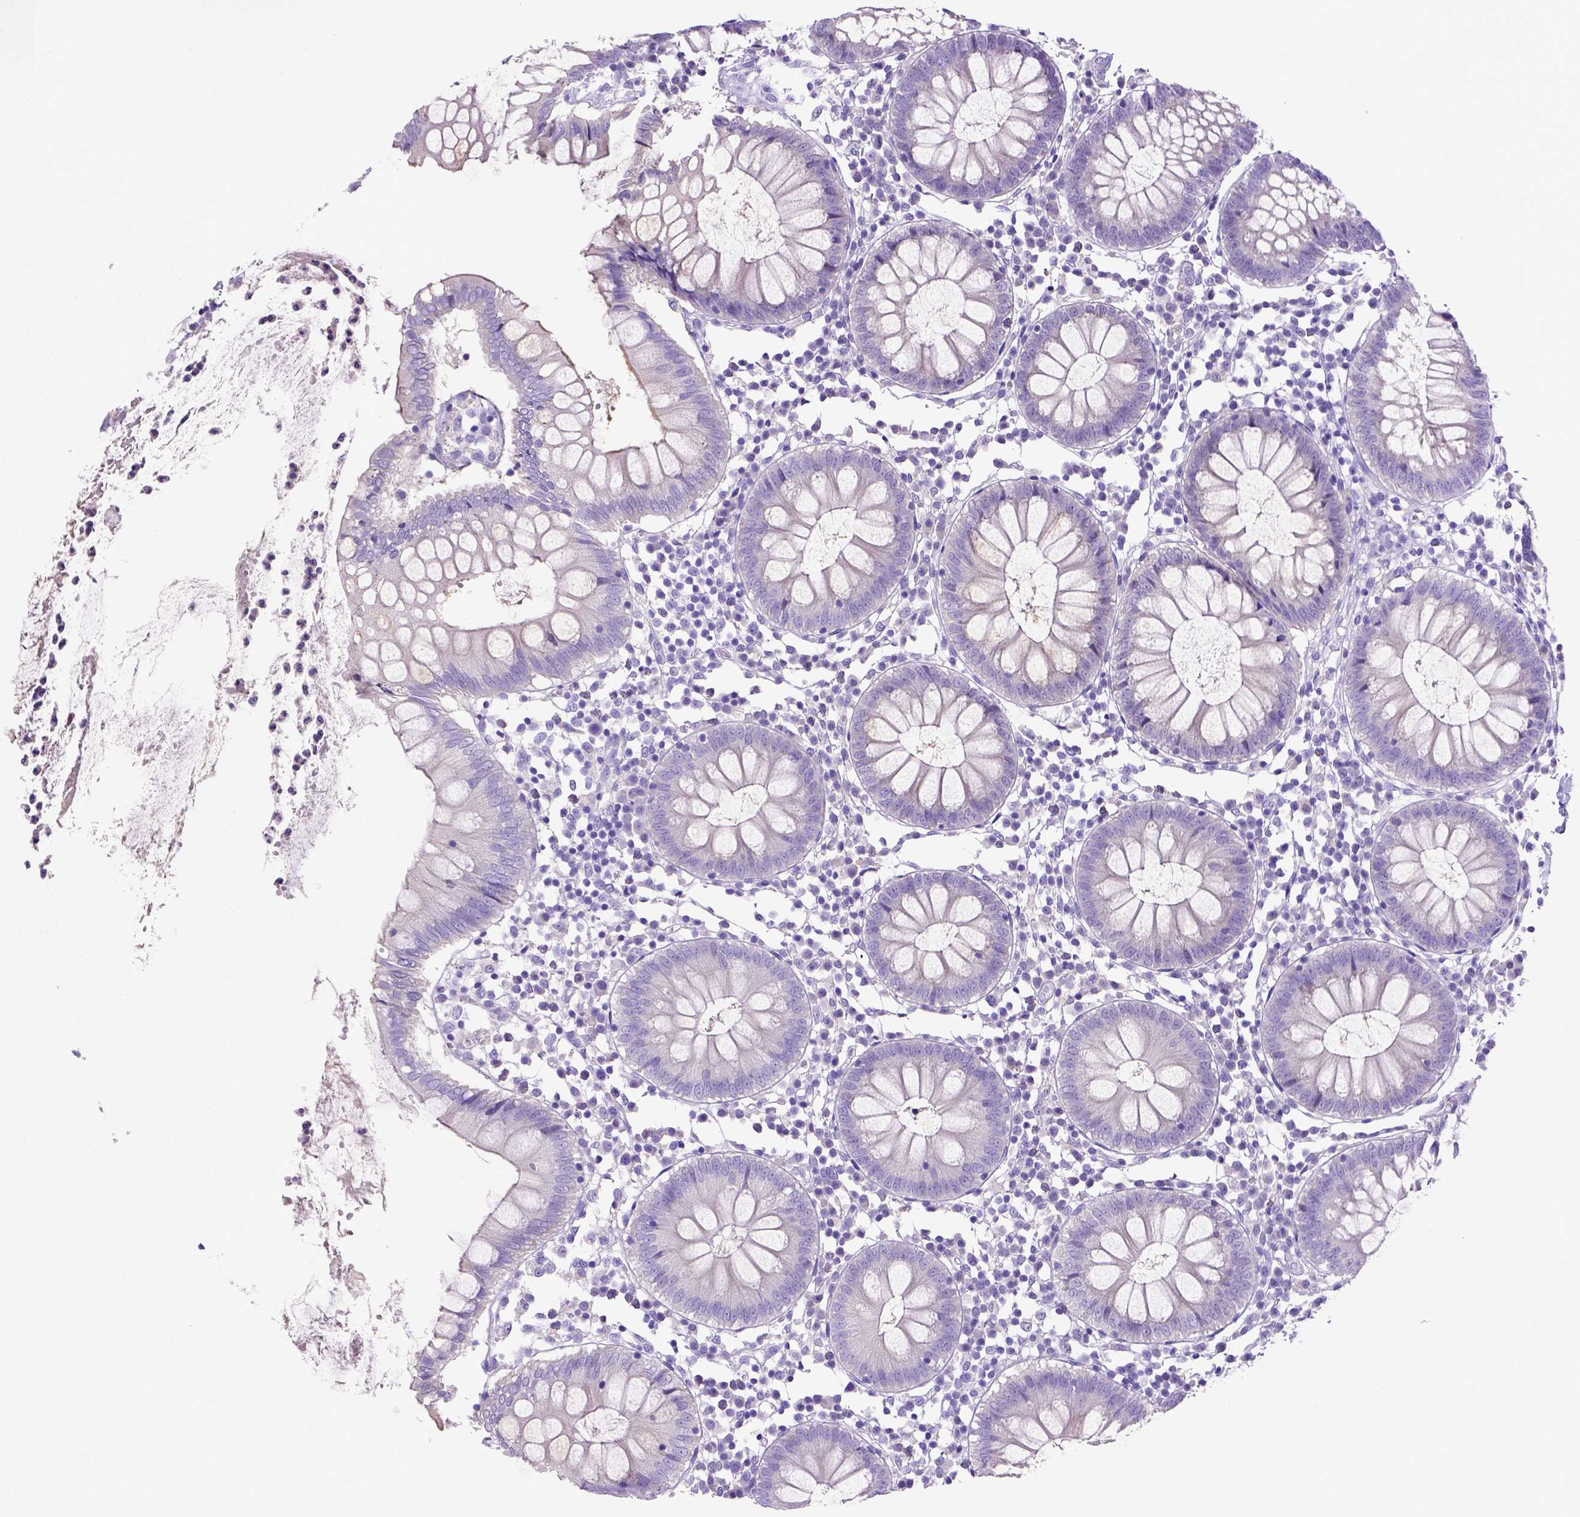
{"staining": {"intensity": "negative", "quantity": "none", "location": "none"}, "tissue": "colon", "cell_type": "Endothelial cells", "image_type": "normal", "snomed": [{"axis": "morphology", "description": "Normal tissue, NOS"}, {"axis": "morphology", "description": "Adenocarcinoma, NOS"}, {"axis": "topography", "description": "Colon"}], "caption": "Immunohistochemistry (IHC) histopathology image of benign colon stained for a protein (brown), which shows no positivity in endothelial cells.", "gene": "SIRPD", "patient": {"sex": "male", "age": 83}}